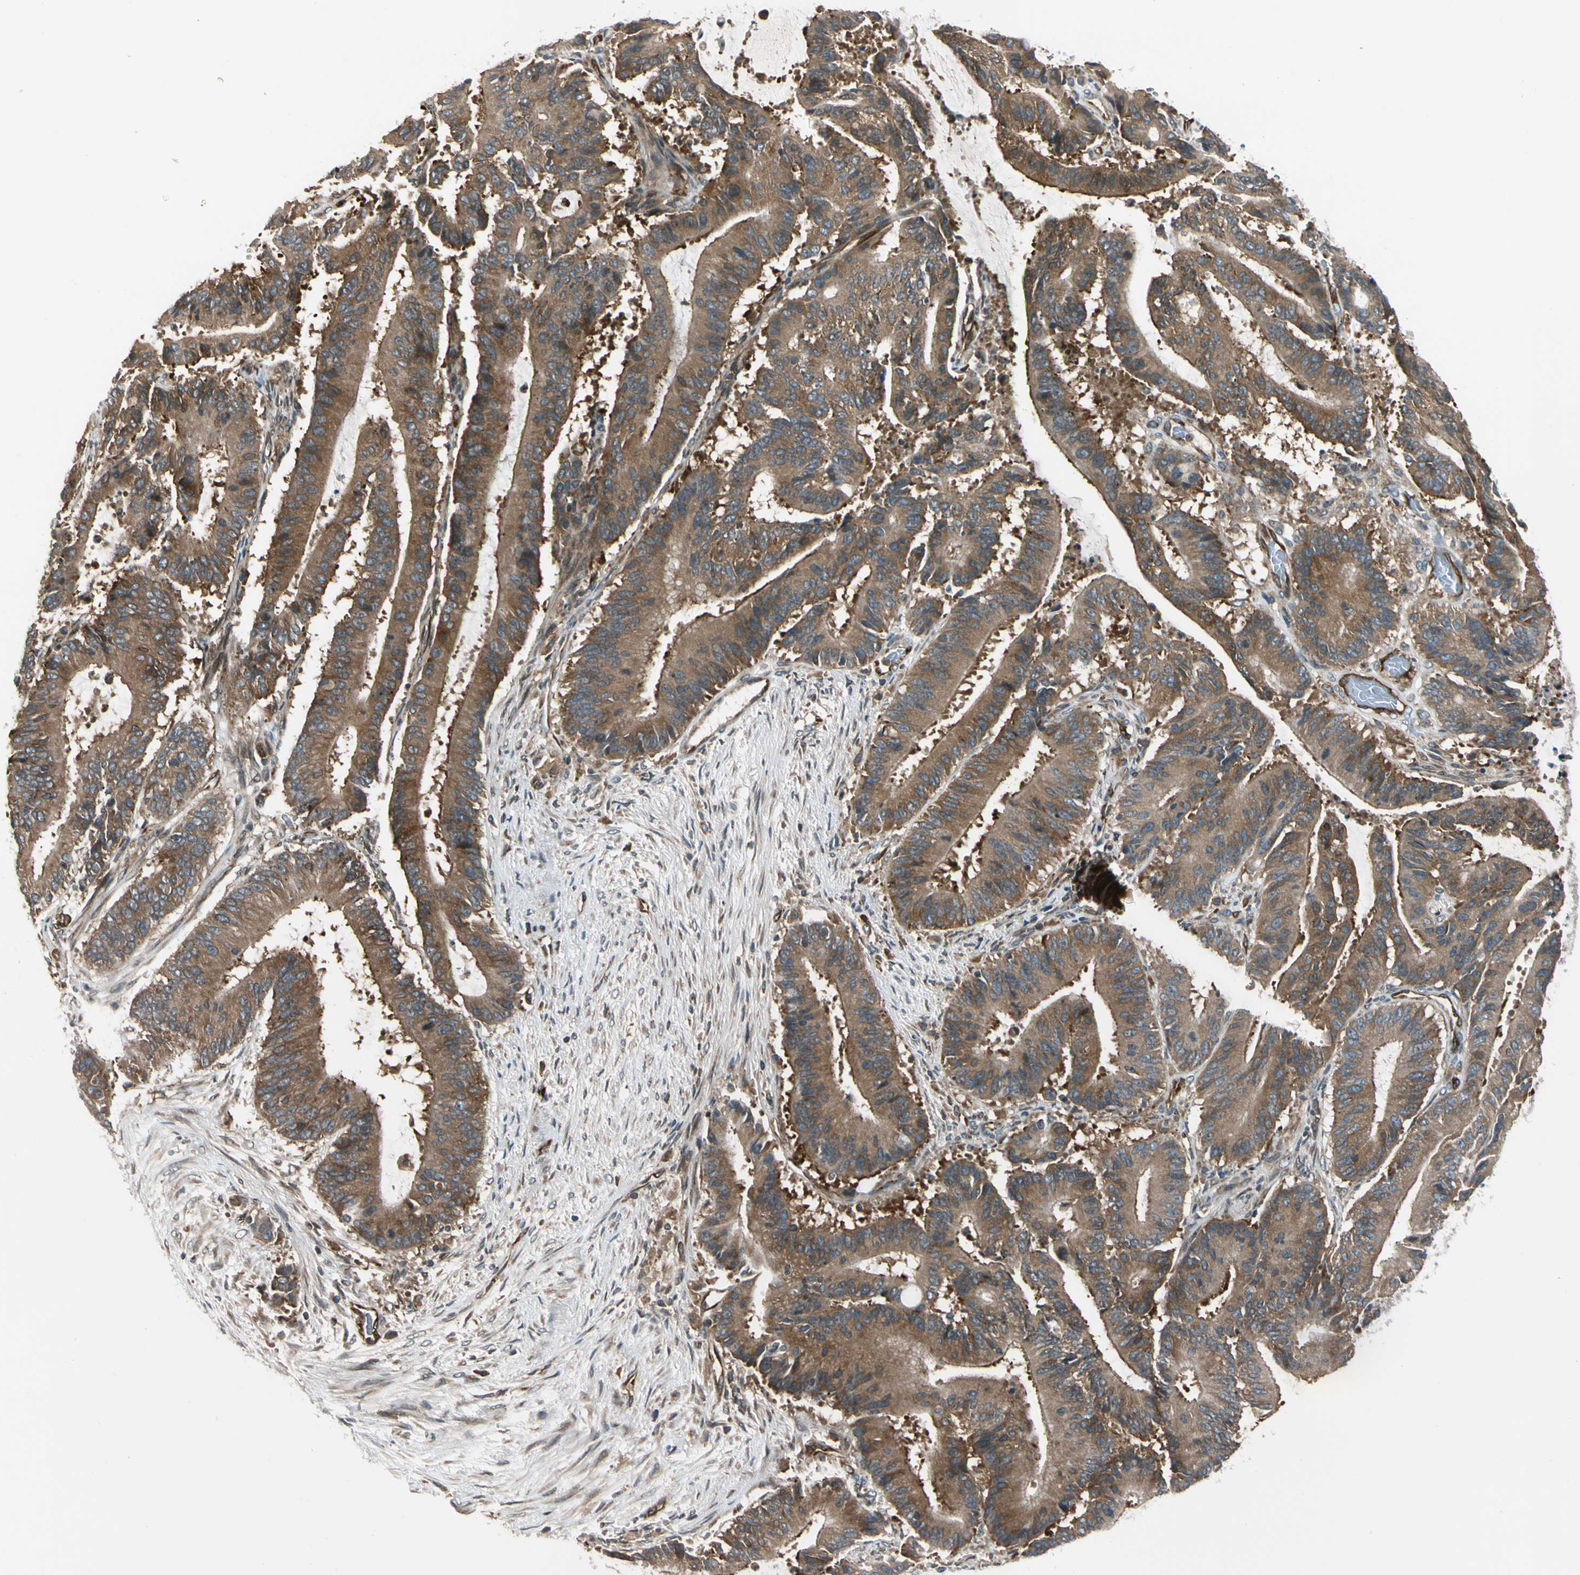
{"staining": {"intensity": "moderate", "quantity": ">75%", "location": "cytoplasmic/membranous"}, "tissue": "liver cancer", "cell_type": "Tumor cells", "image_type": "cancer", "snomed": [{"axis": "morphology", "description": "Cholangiocarcinoma"}, {"axis": "topography", "description": "Liver"}], "caption": "A medium amount of moderate cytoplasmic/membranous positivity is seen in about >75% of tumor cells in liver cancer (cholangiocarcinoma) tissue.", "gene": "TRIO", "patient": {"sex": "female", "age": 73}}